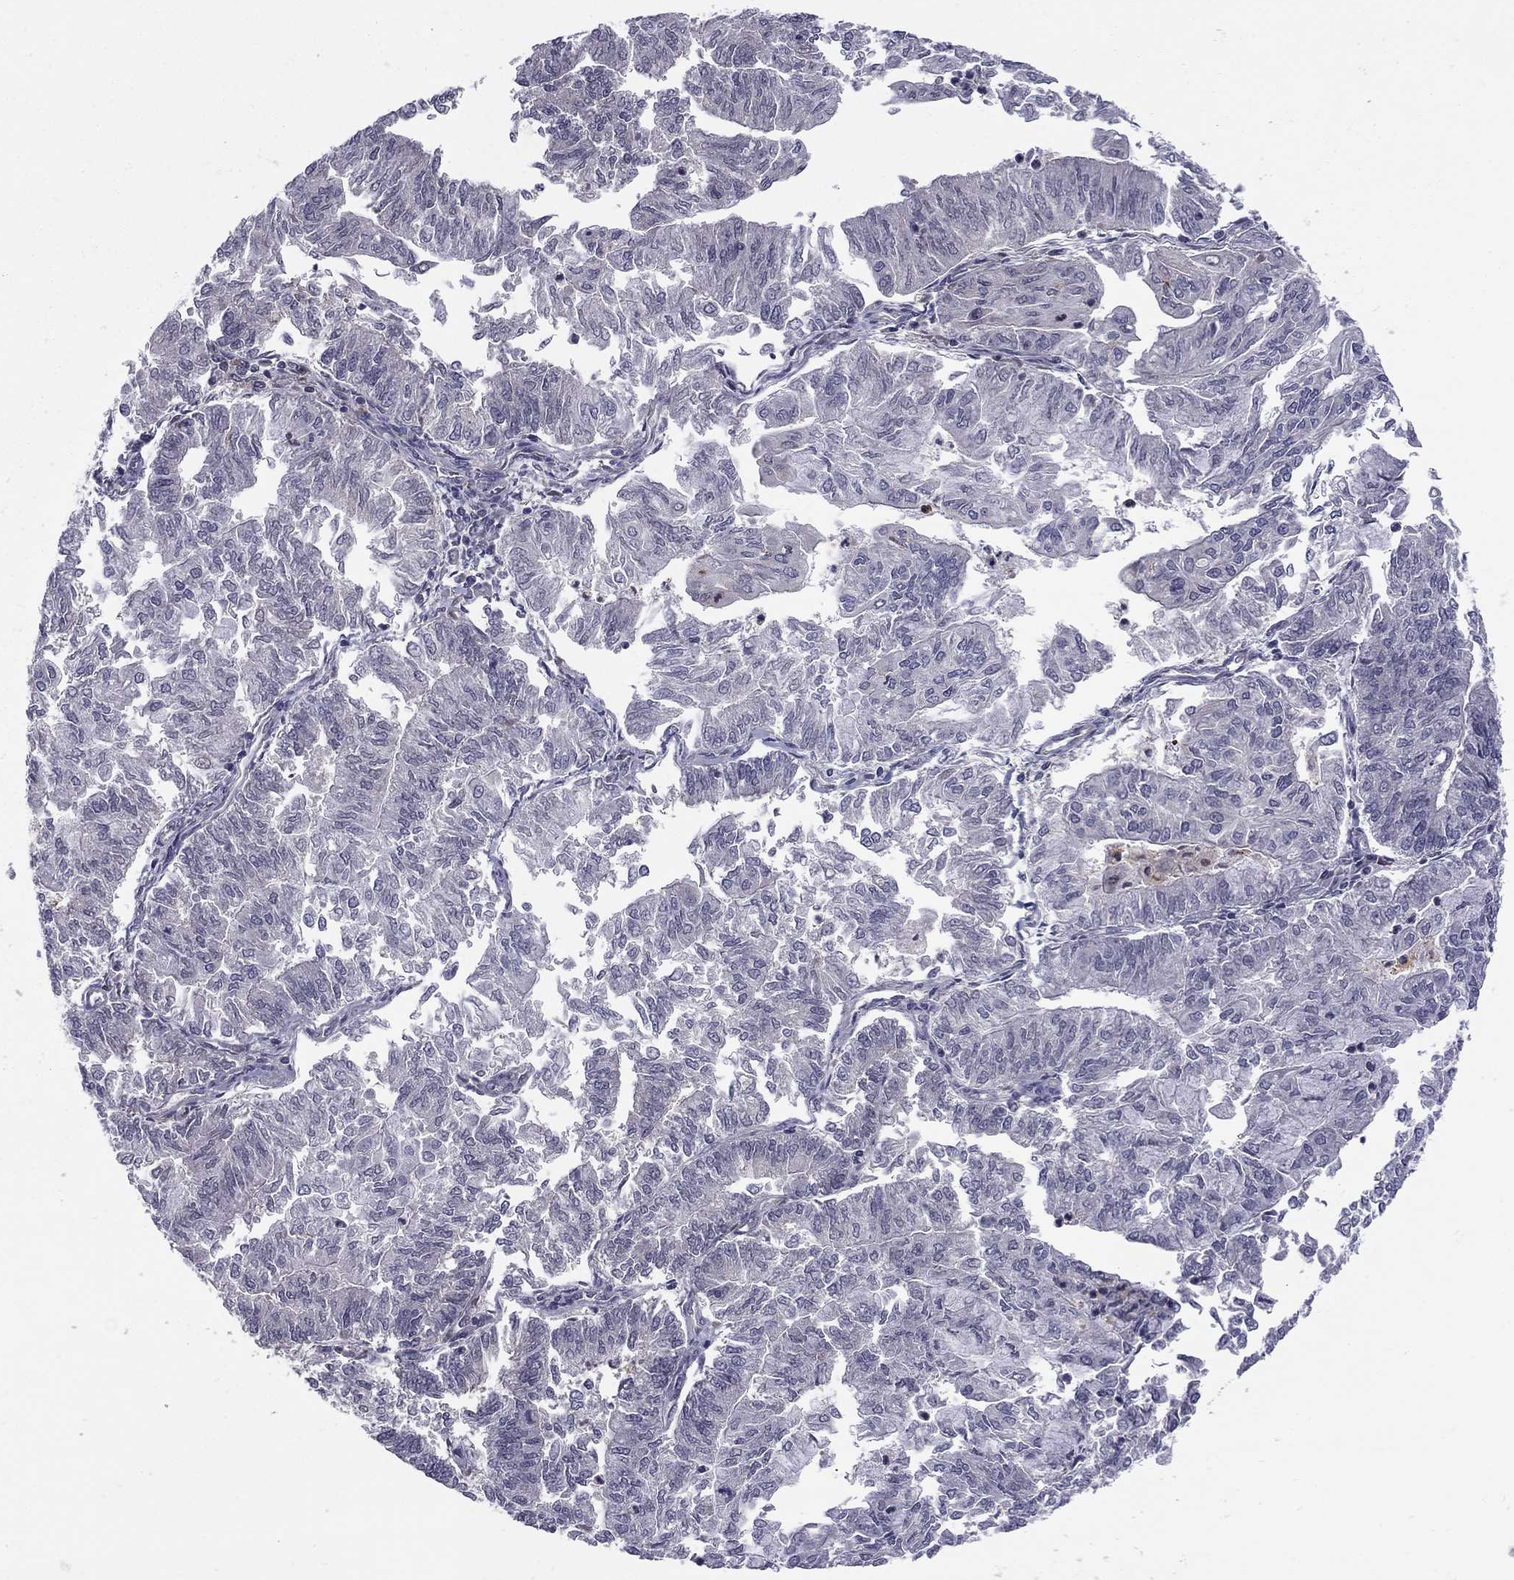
{"staining": {"intensity": "negative", "quantity": "none", "location": "none"}, "tissue": "endometrial cancer", "cell_type": "Tumor cells", "image_type": "cancer", "snomed": [{"axis": "morphology", "description": "Adenocarcinoma, NOS"}, {"axis": "topography", "description": "Endometrium"}], "caption": "DAB immunohistochemical staining of human endometrial adenocarcinoma demonstrates no significant staining in tumor cells.", "gene": "PCGF3", "patient": {"sex": "female", "age": 59}}